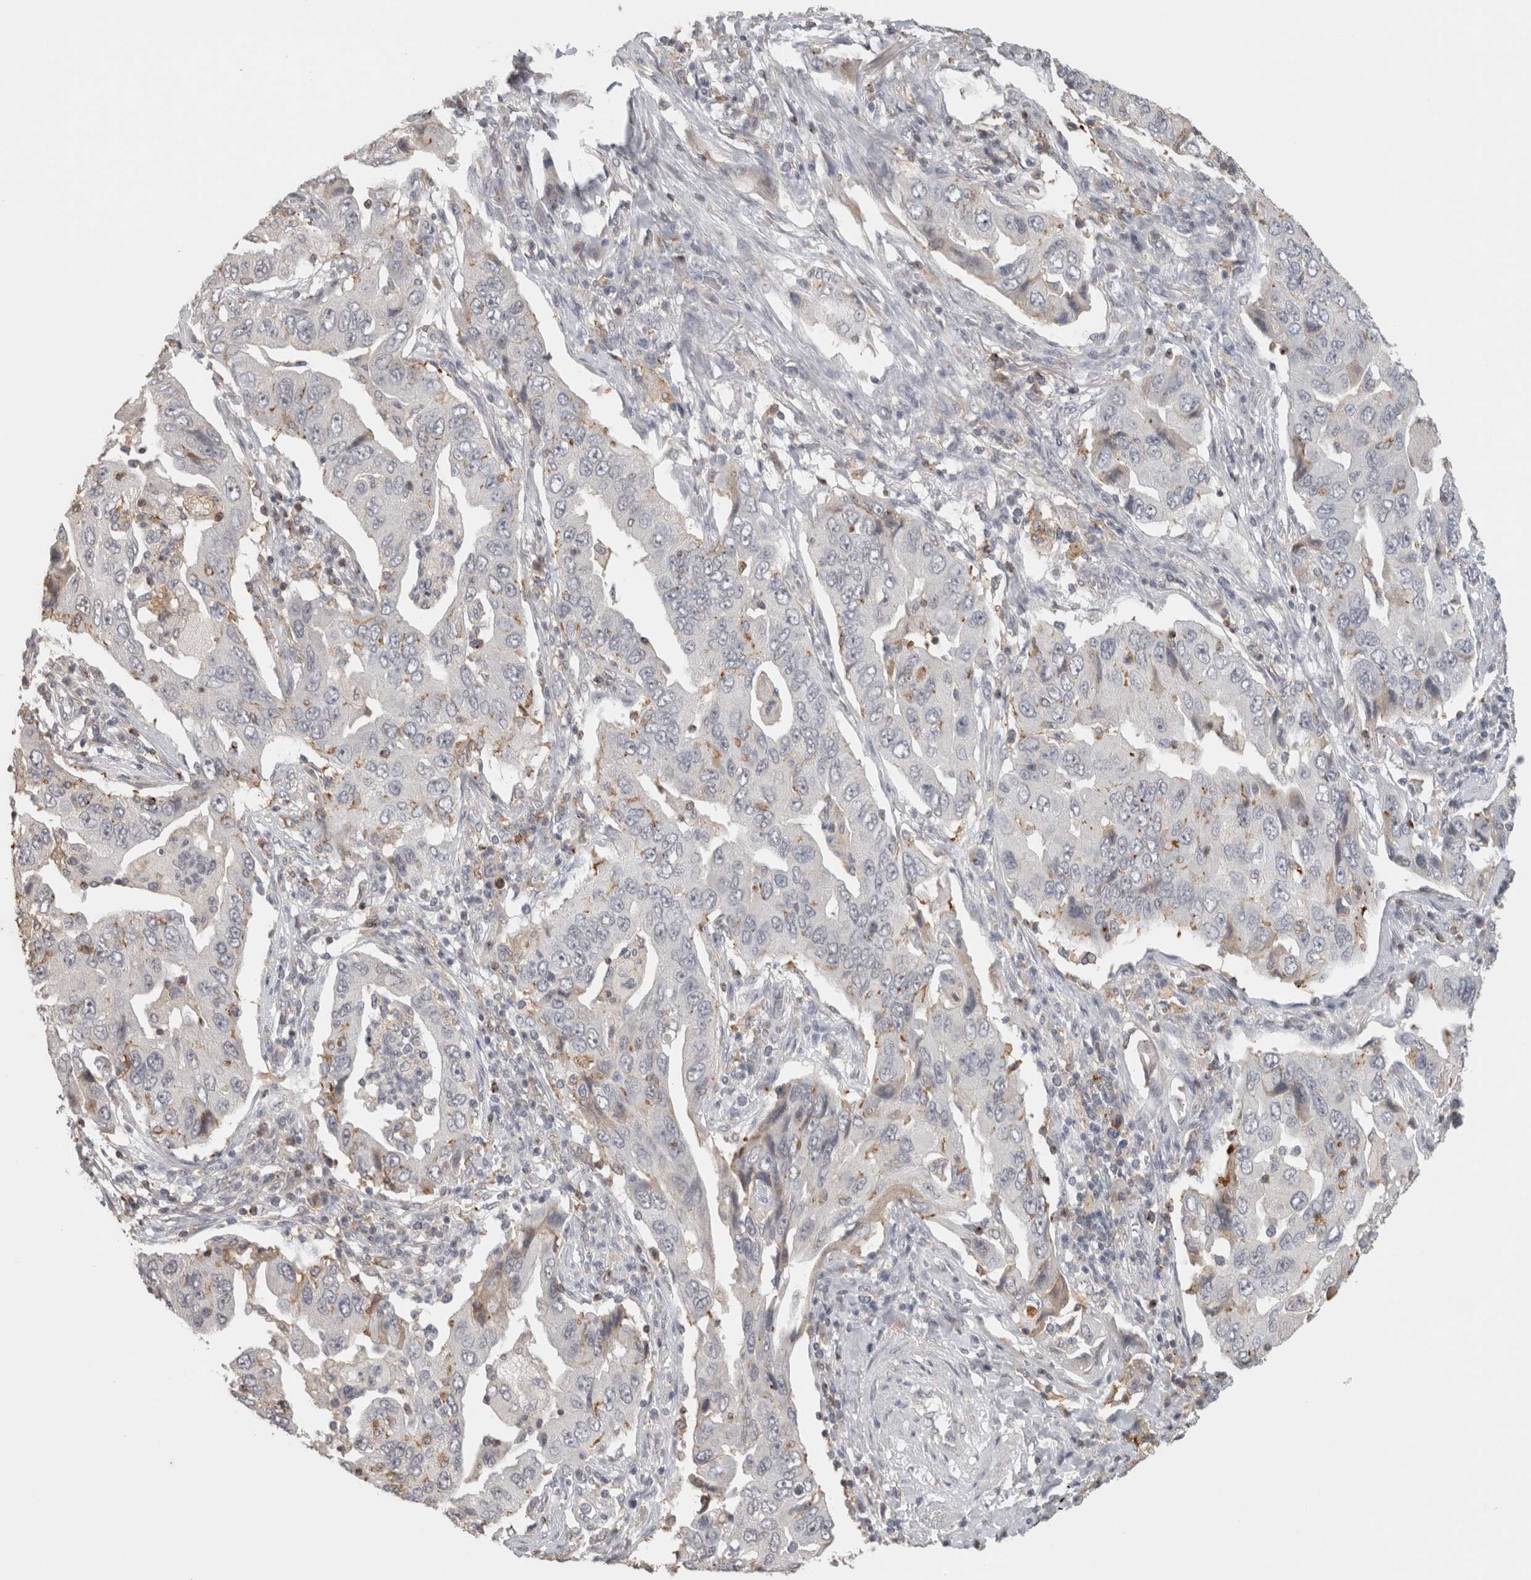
{"staining": {"intensity": "weak", "quantity": "<25%", "location": "cytoplasmic/membranous"}, "tissue": "lung cancer", "cell_type": "Tumor cells", "image_type": "cancer", "snomed": [{"axis": "morphology", "description": "Adenocarcinoma, NOS"}, {"axis": "topography", "description": "Lung"}], "caption": "Tumor cells are negative for brown protein staining in lung cancer (adenocarcinoma). Brightfield microscopy of immunohistochemistry (IHC) stained with DAB (3,3'-diaminobenzidine) (brown) and hematoxylin (blue), captured at high magnification.", "gene": "HAVCR2", "patient": {"sex": "female", "age": 65}}